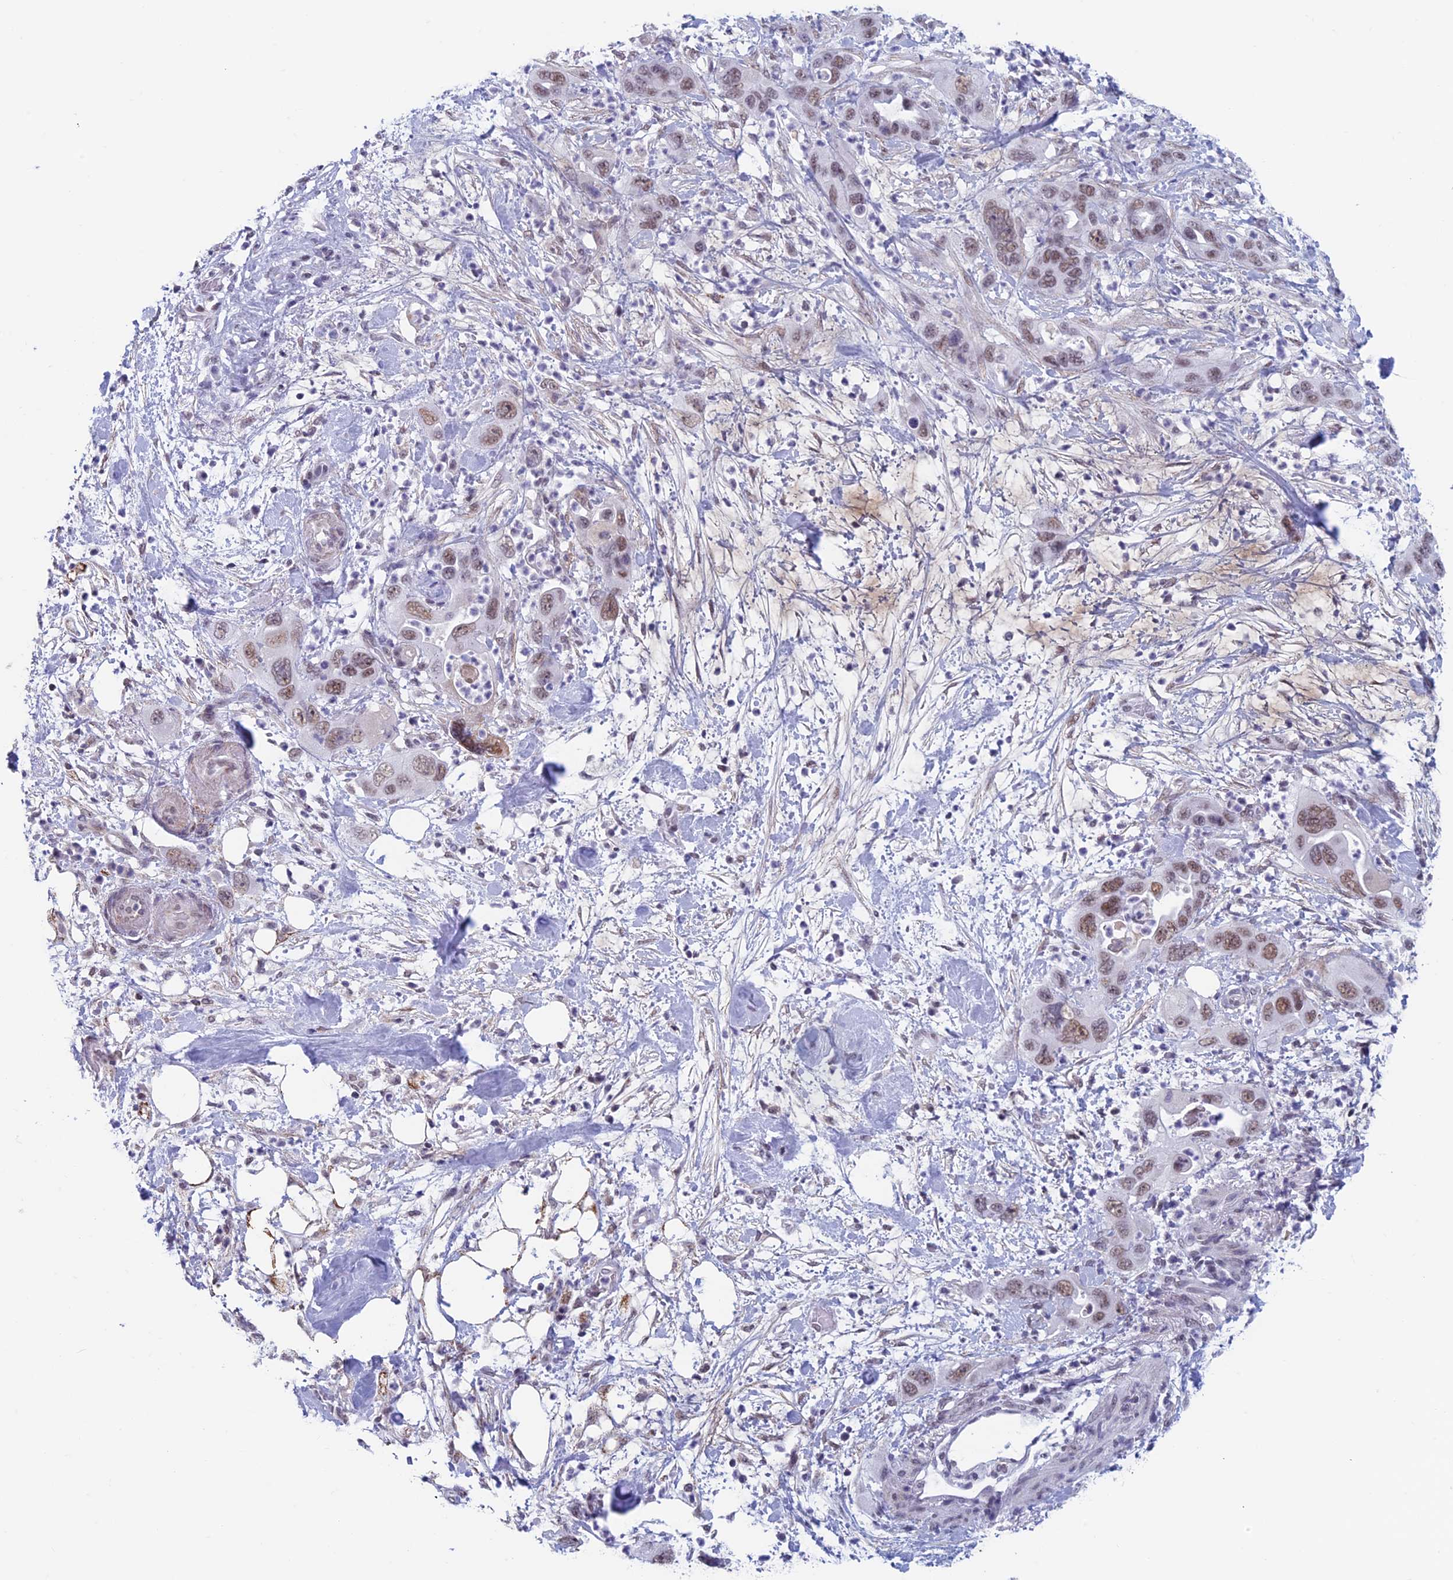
{"staining": {"intensity": "weak", "quantity": ">75%", "location": "nuclear"}, "tissue": "pancreatic cancer", "cell_type": "Tumor cells", "image_type": "cancer", "snomed": [{"axis": "morphology", "description": "Adenocarcinoma, NOS"}, {"axis": "topography", "description": "Pancreas"}], "caption": "Protein expression analysis of pancreatic cancer (adenocarcinoma) shows weak nuclear positivity in approximately >75% of tumor cells.", "gene": "ASH2L", "patient": {"sex": "female", "age": 71}}